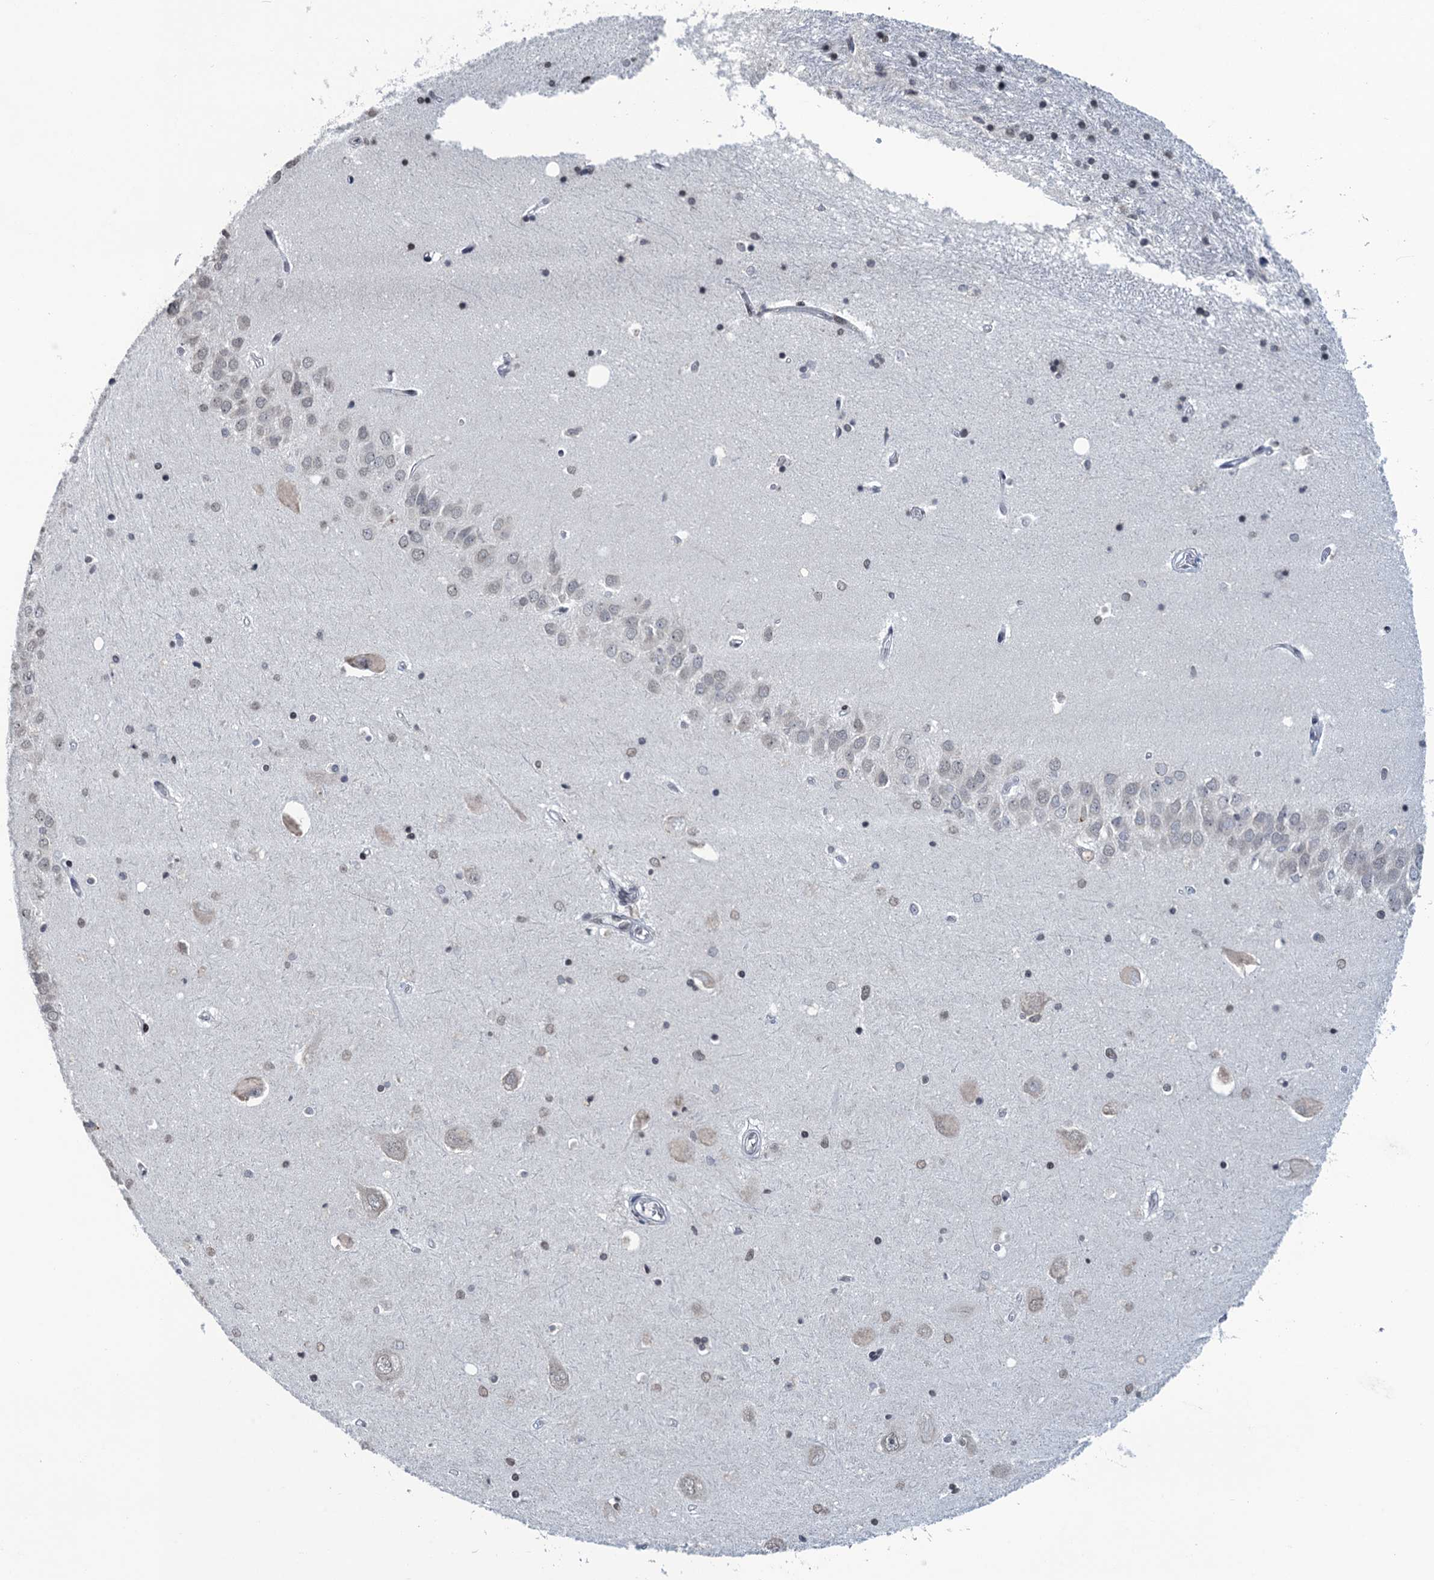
{"staining": {"intensity": "negative", "quantity": "none", "location": "none"}, "tissue": "hippocampus", "cell_type": "Glial cells", "image_type": "normal", "snomed": [{"axis": "morphology", "description": "Normal tissue, NOS"}, {"axis": "topography", "description": "Hippocampus"}], "caption": "Hippocampus stained for a protein using immunohistochemistry reveals no expression glial cells.", "gene": "FYB1", "patient": {"sex": "male", "age": 45}}